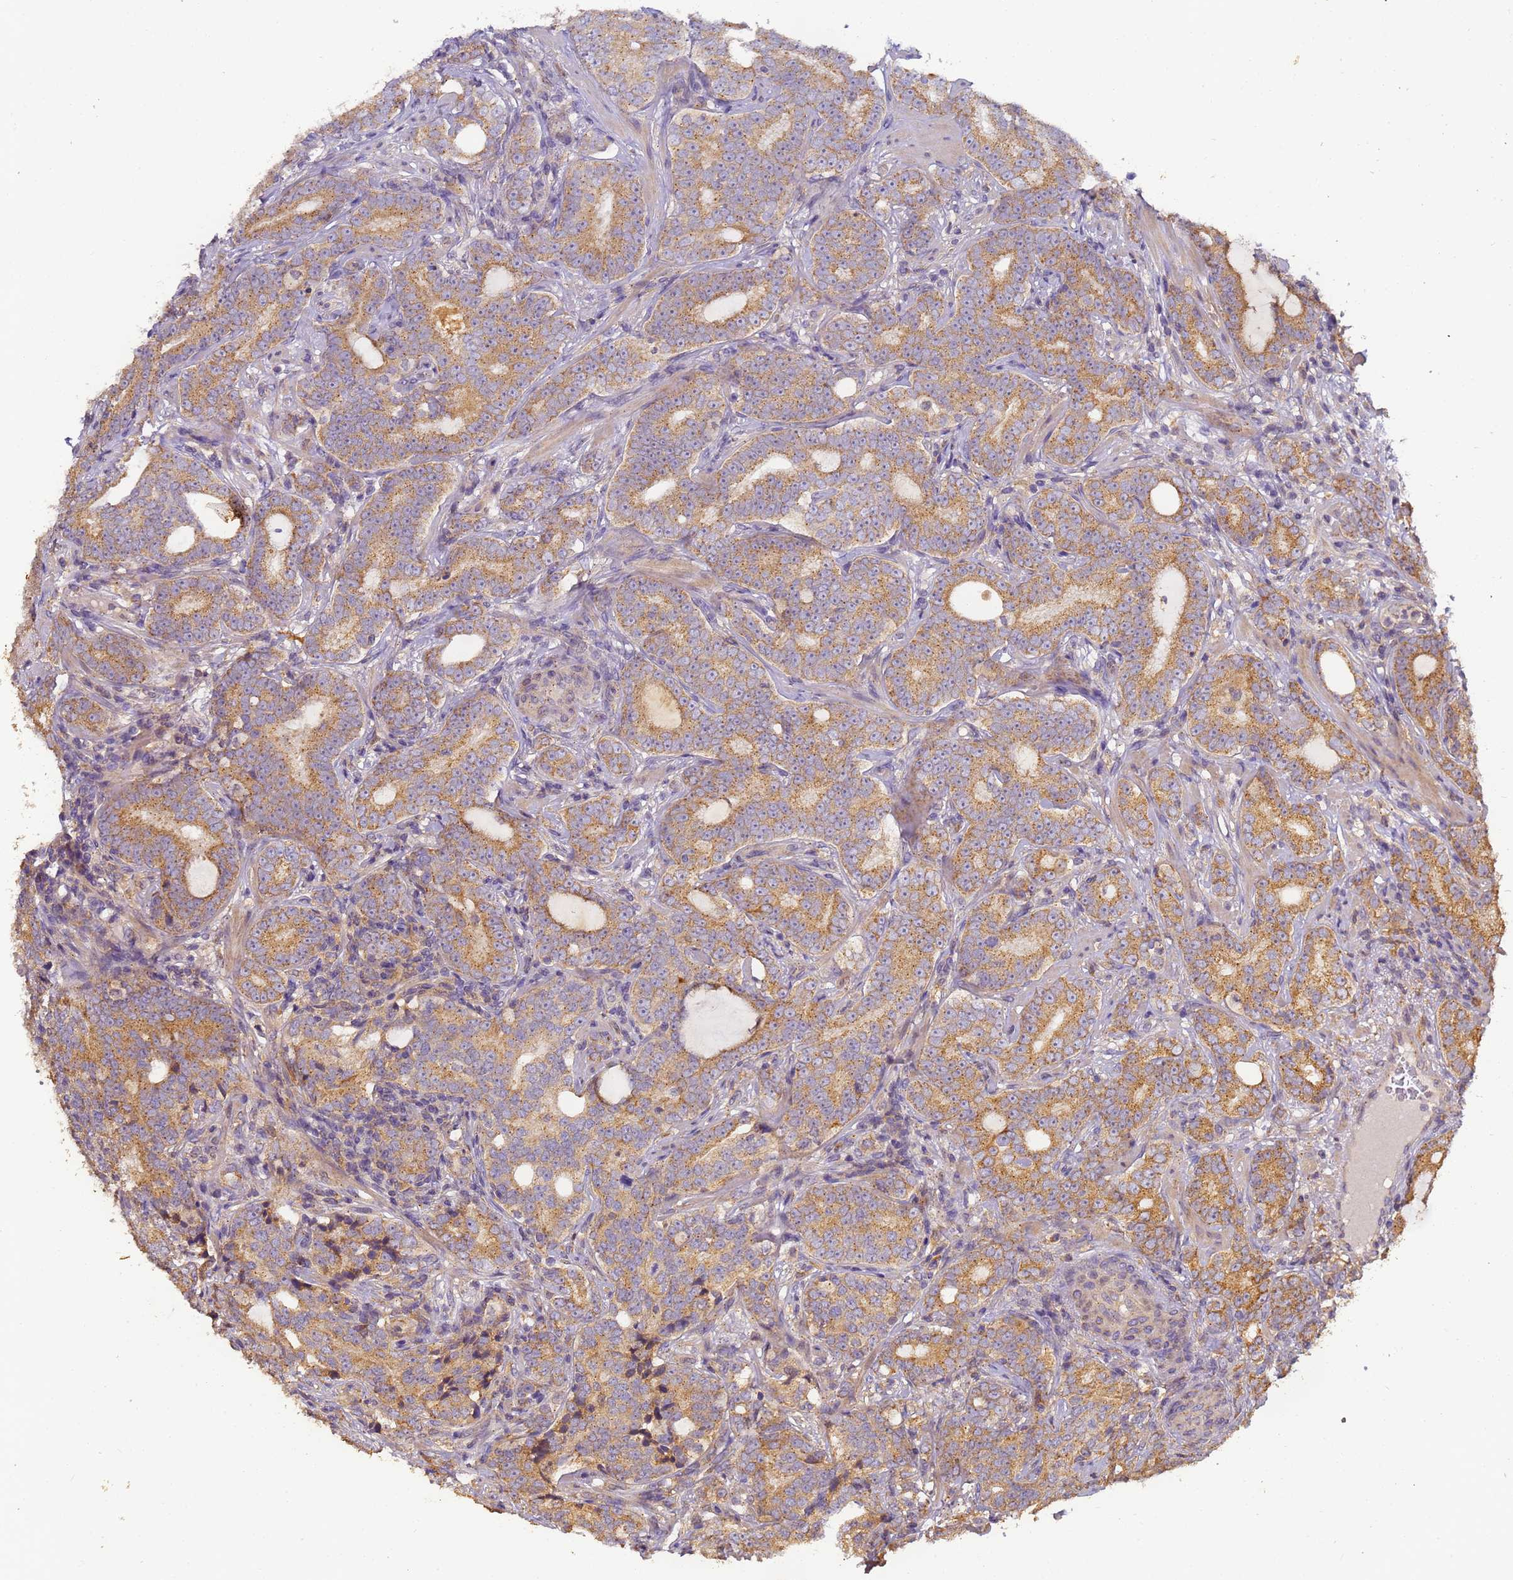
{"staining": {"intensity": "moderate", "quantity": ">75%", "location": "cytoplasmic/membranous"}, "tissue": "prostate cancer", "cell_type": "Tumor cells", "image_type": "cancer", "snomed": [{"axis": "morphology", "description": "Adenocarcinoma, High grade"}, {"axis": "topography", "description": "Prostate"}], "caption": "An immunohistochemistry (IHC) histopathology image of tumor tissue is shown. Protein staining in brown labels moderate cytoplasmic/membranous positivity in prostate cancer (adenocarcinoma (high-grade)) within tumor cells.", "gene": "TIGAR", "patient": {"sex": "male", "age": 64}}